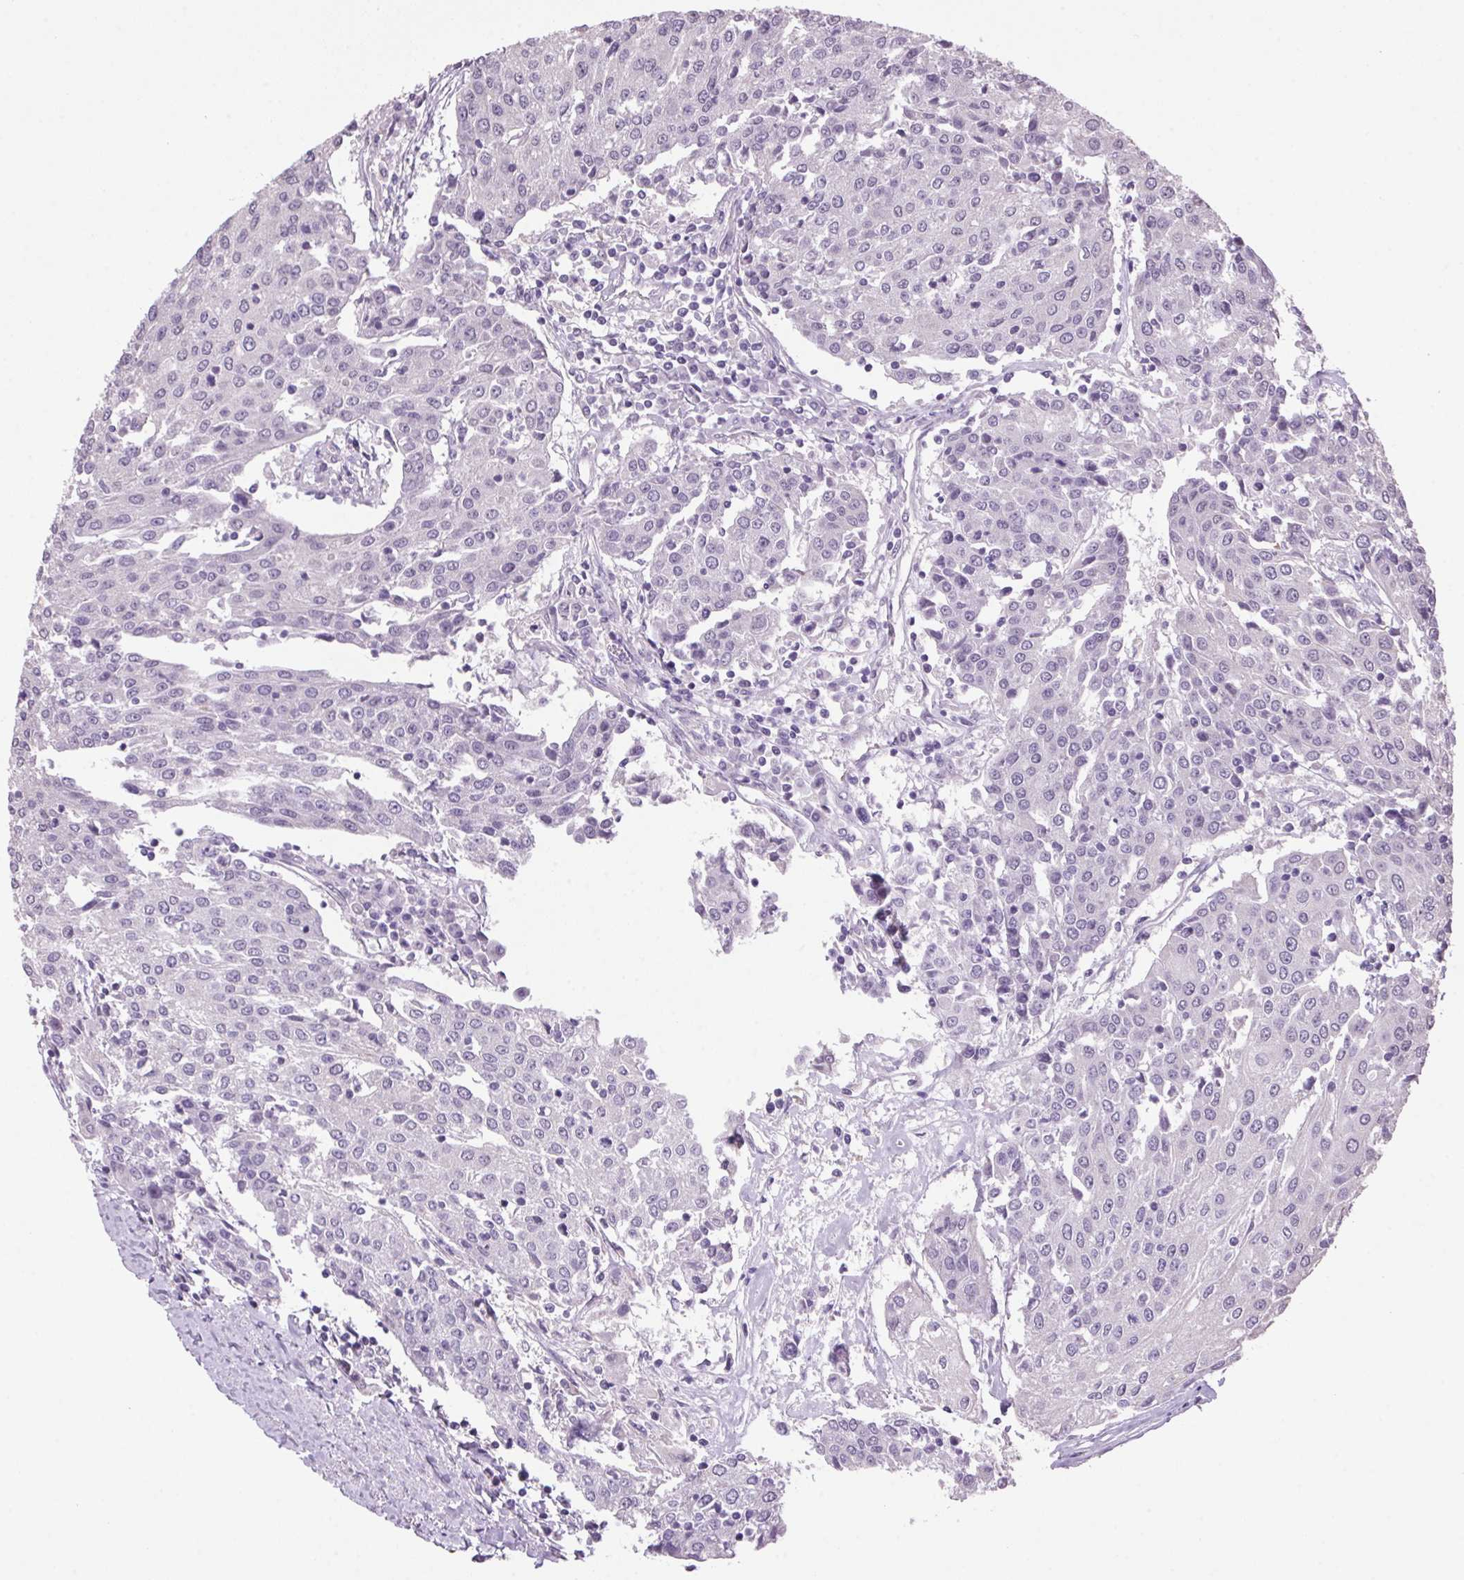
{"staining": {"intensity": "negative", "quantity": "none", "location": "none"}, "tissue": "urothelial cancer", "cell_type": "Tumor cells", "image_type": "cancer", "snomed": [{"axis": "morphology", "description": "Urothelial carcinoma, High grade"}, {"axis": "topography", "description": "Urinary bladder"}], "caption": "The image demonstrates no staining of tumor cells in high-grade urothelial carcinoma.", "gene": "VWA3B", "patient": {"sex": "female", "age": 85}}